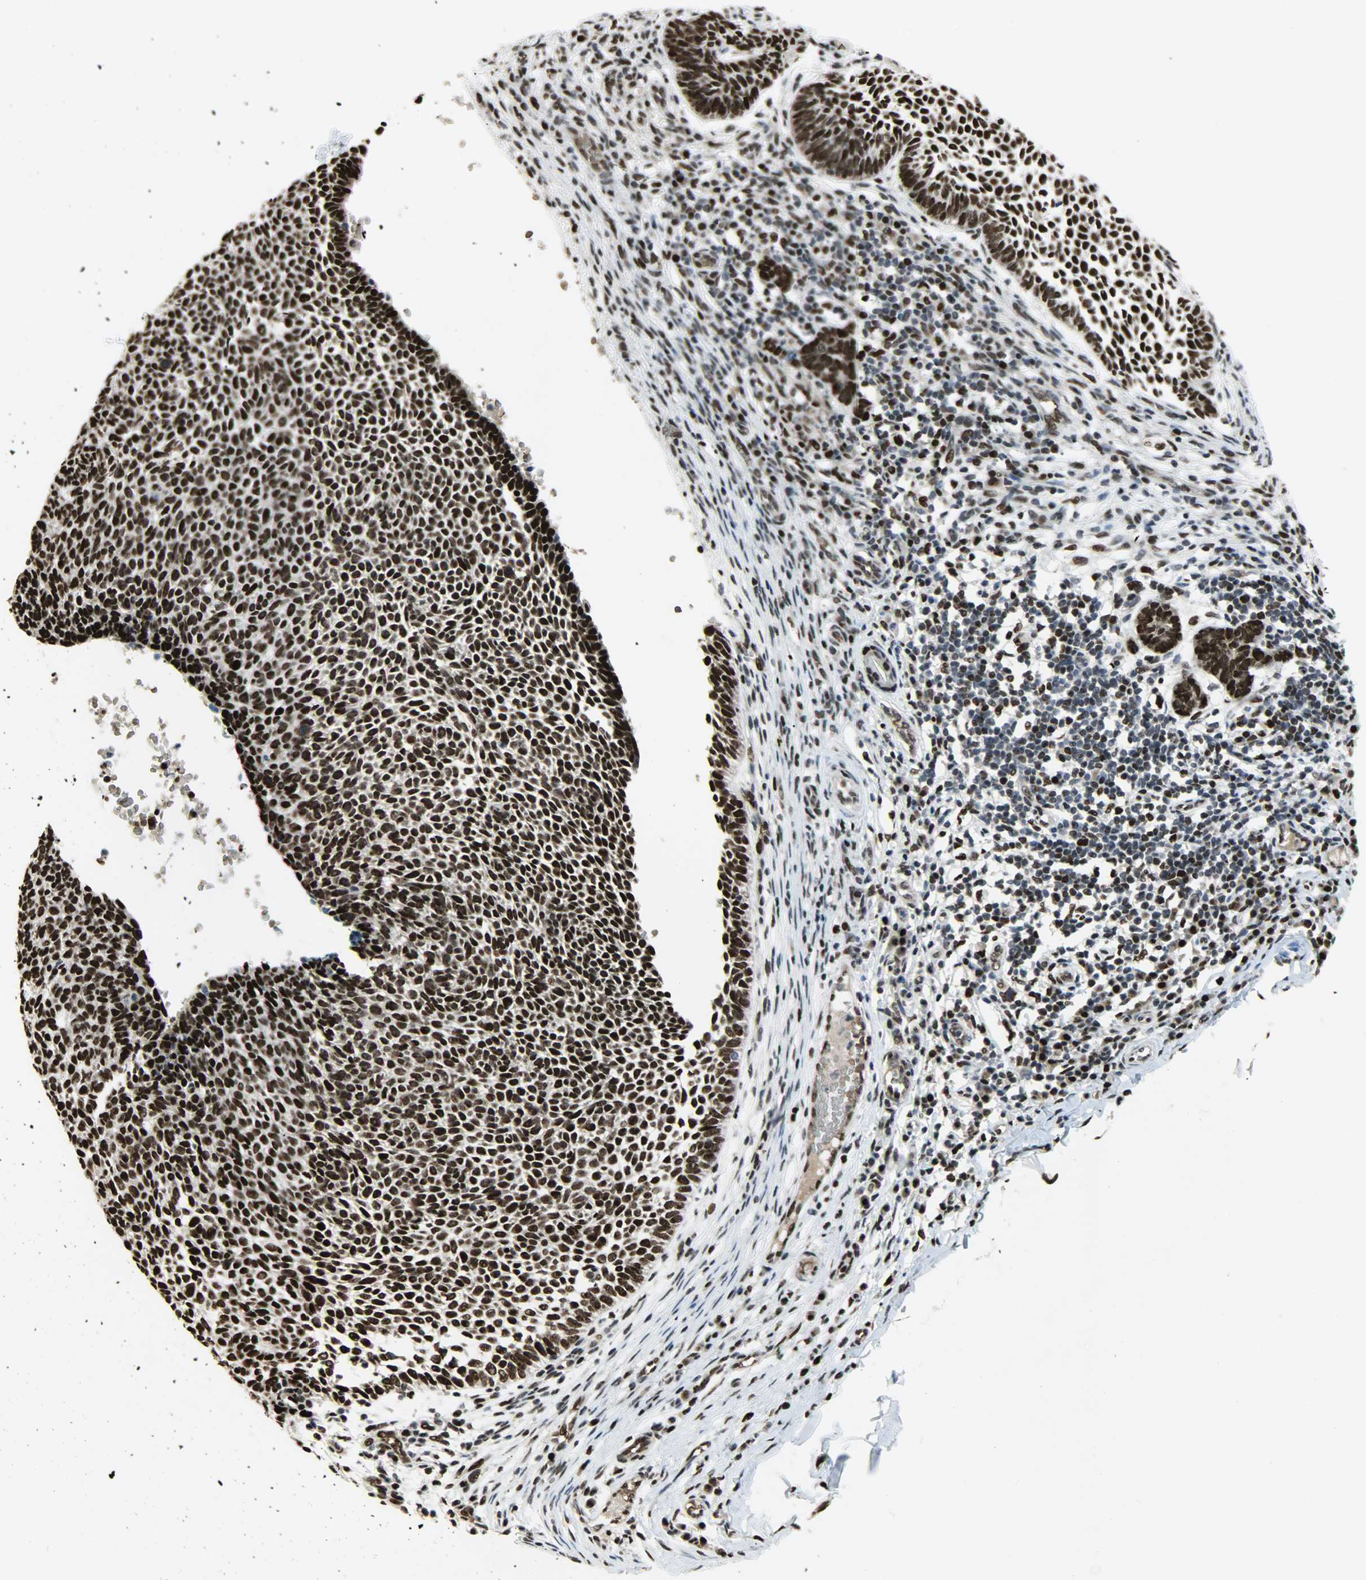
{"staining": {"intensity": "strong", "quantity": ">75%", "location": "nuclear"}, "tissue": "skin cancer", "cell_type": "Tumor cells", "image_type": "cancer", "snomed": [{"axis": "morphology", "description": "Normal tissue, NOS"}, {"axis": "morphology", "description": "Basal cell carcinoma"}, {"axis": "topography", "description": "Skin"}], "caption": "A brown stain labels strong nuclear expression of a protein in human skin cancer (basal cell carcinoma) tumor cells.", "gene": "SNAI1", "patient": {"sex": "male", "age": 87}}